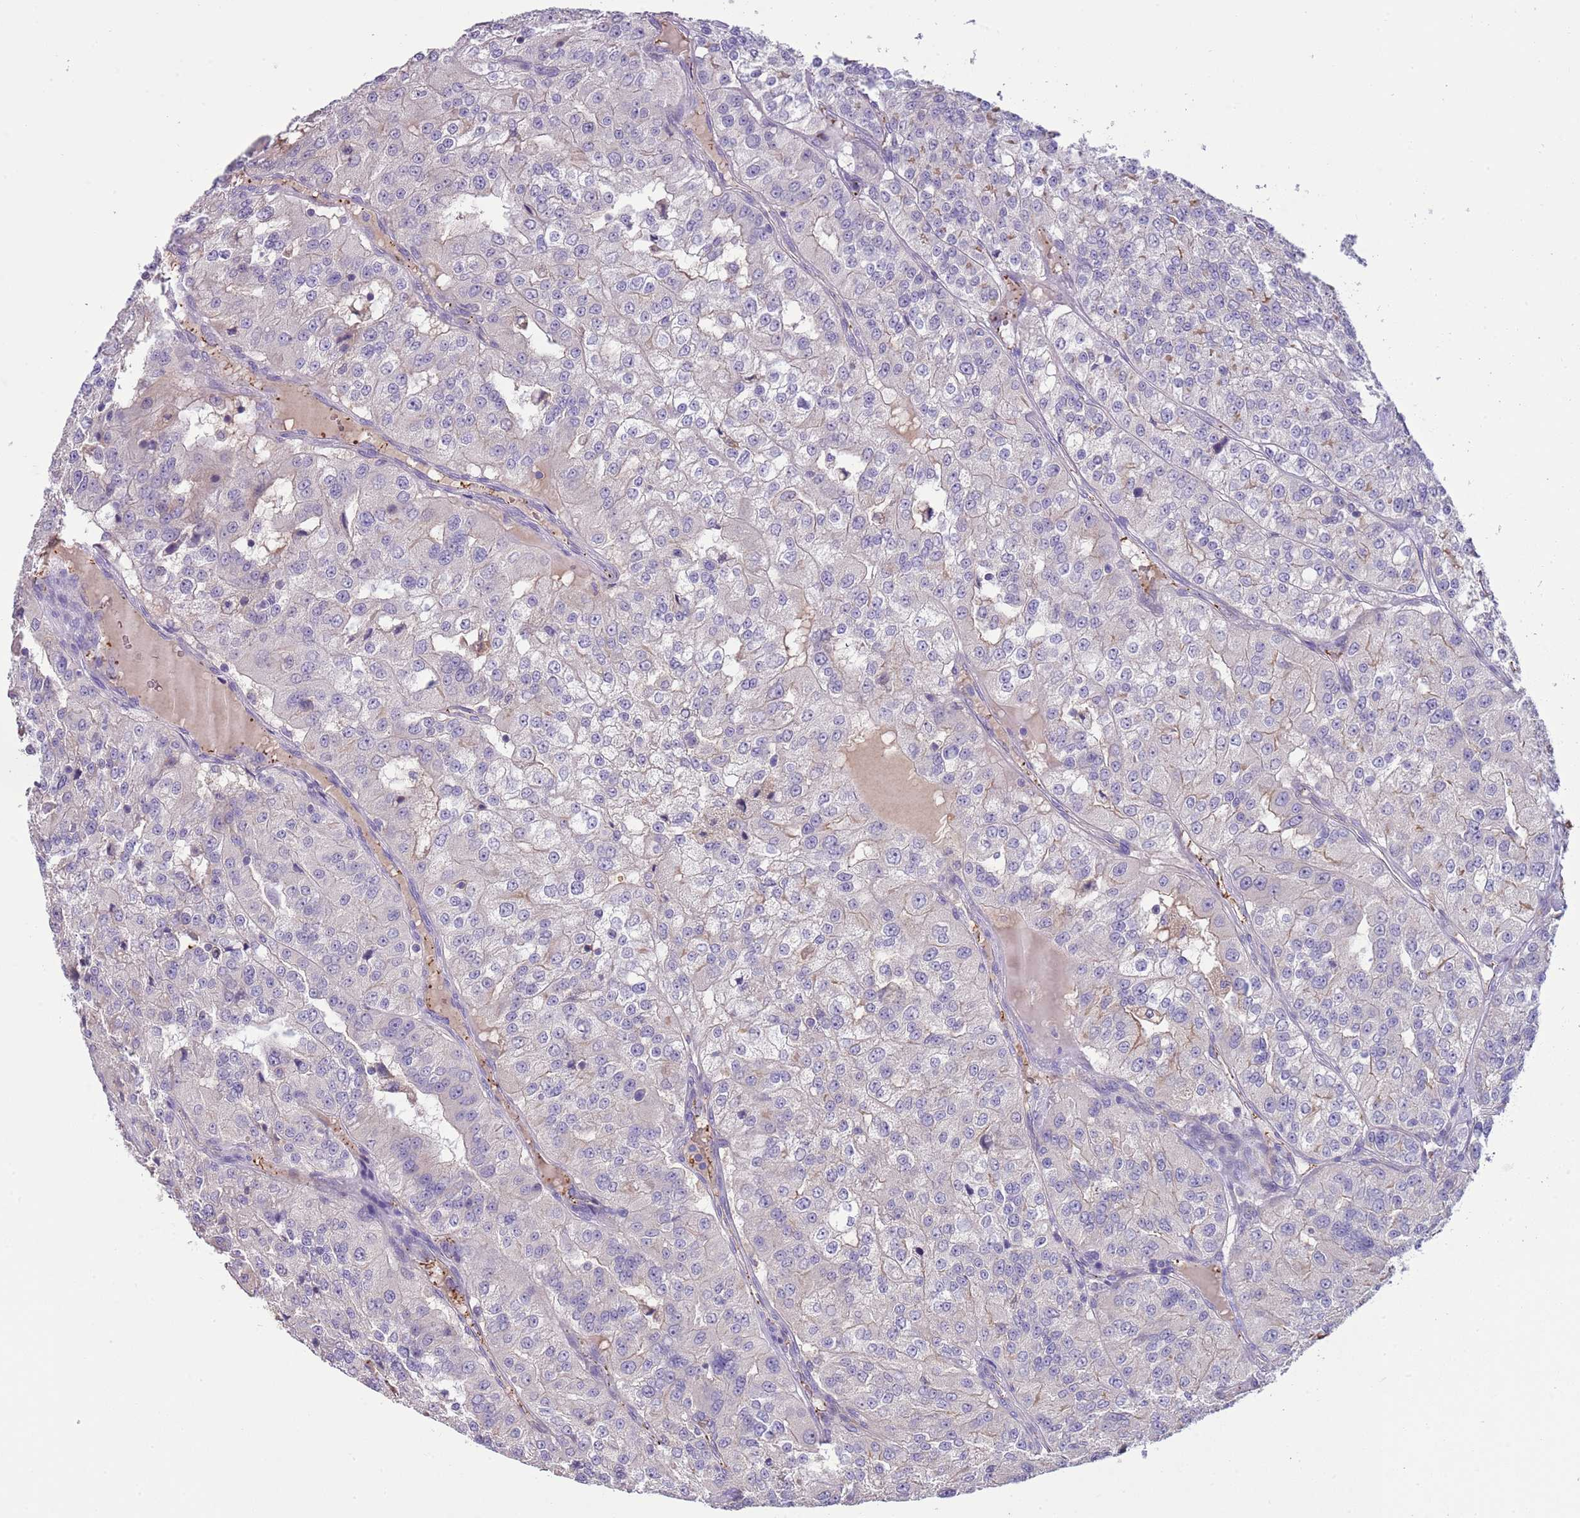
{"staining": {"intensity": "negative", "quantity": "none", "location": "none"}, "tissue": "renal cancer", "cell_type": "Tumor cells", "image_type": "cancer", "snomed": [{"axis": "morphology", "description": "Adenocarcinoma, NOS"}, {"axis": "topography", "description": "Kidney"}], "caption": "Renal adenocarcinoma stained for a protein using immunohistochemistry (IHC) reveals no staining tumor cells.", "gene": "HES3", "patient": {"sex": "female", "age": 63}}